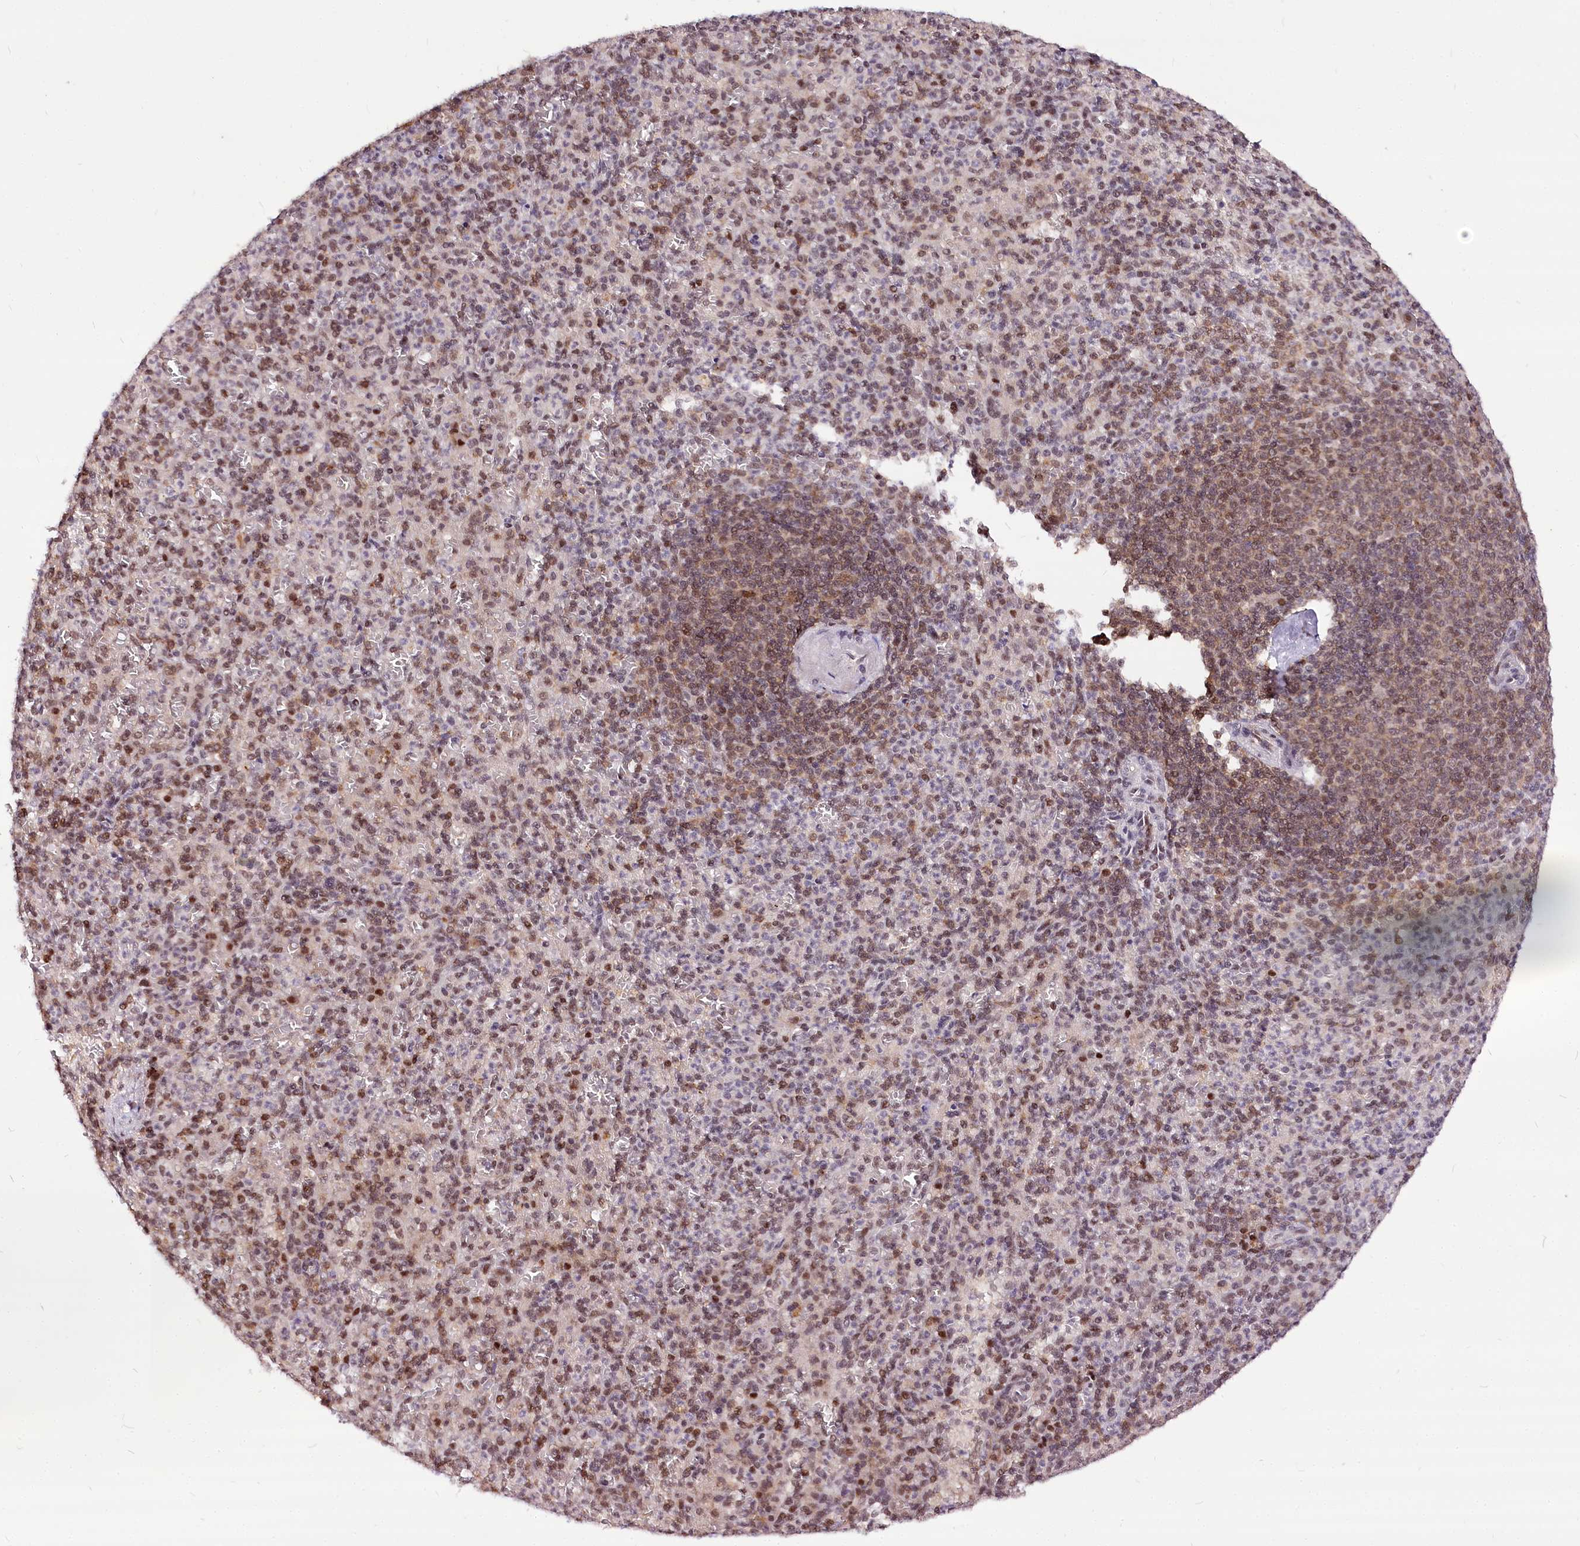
{"staining": {"intensity": "moderate", "quantity": "25%-75%", "location": "cytoplasmic/membranous,nuclear"}, "tissue": "spleen", "cell_type": "Cells in red pulp", "image_type": "normal", "snomed": [{"axis": "morphology", "description": "Normal tissue, NOS"}, {"axis": "topography", "description": "Spleen"}], "caption": "A high-resolution micrograph shows immunohistochemistry (IHC) staining of unremarkable spleen, which demonstrates moderate cytoplasmic/membranous,nuclear expression in approximately 25%-75% of cells in red pulp.", "gene": "POLA2", "patient": {"sex": "female", "age": 74}}